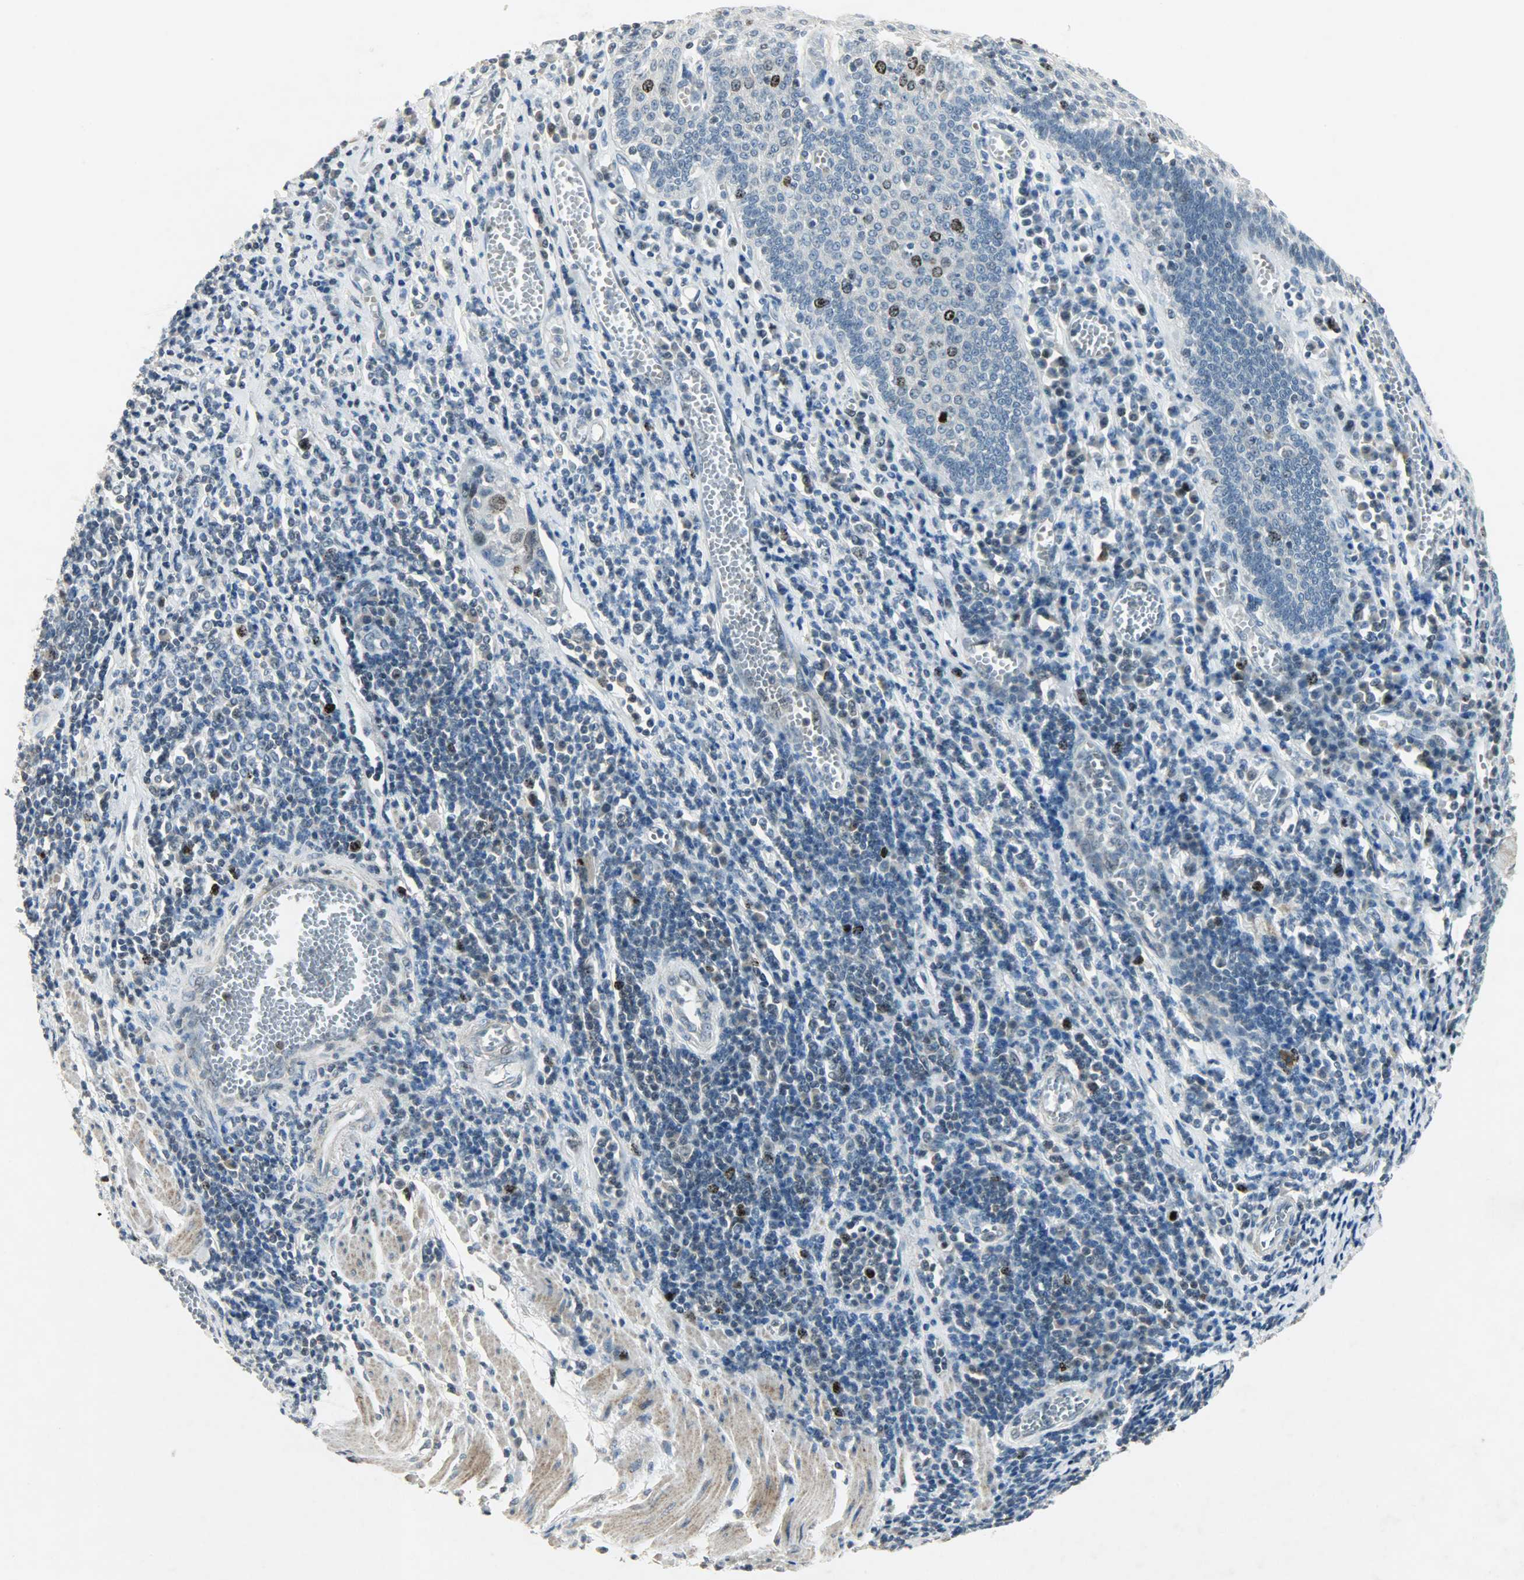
{"staining": {"intensity": "strong", "quantity": "<25%", "location": "nuclear"}, "tissue": "esophagus", "cell_type": "Squamous epithelial cells", "image_type": "normal", "snomed": [{"axis": "morphology", "description": "Normal tissue, NOS"}, {"axis": "morphology", "description": "Squamous cell carcinoma, NOS"}, {"axis": "topography", "description": "Esophagus"}], "caption": "Immunohistochemistry (IHC) histopathology image of unremarkable human esophagus stained for a protein (brown), which exhibits medium levels of strong nuclear positivity in about <25% of squamous epithelial cells.", "gene": "AURKB", "patient": {"sex": "male", "age": 65}}